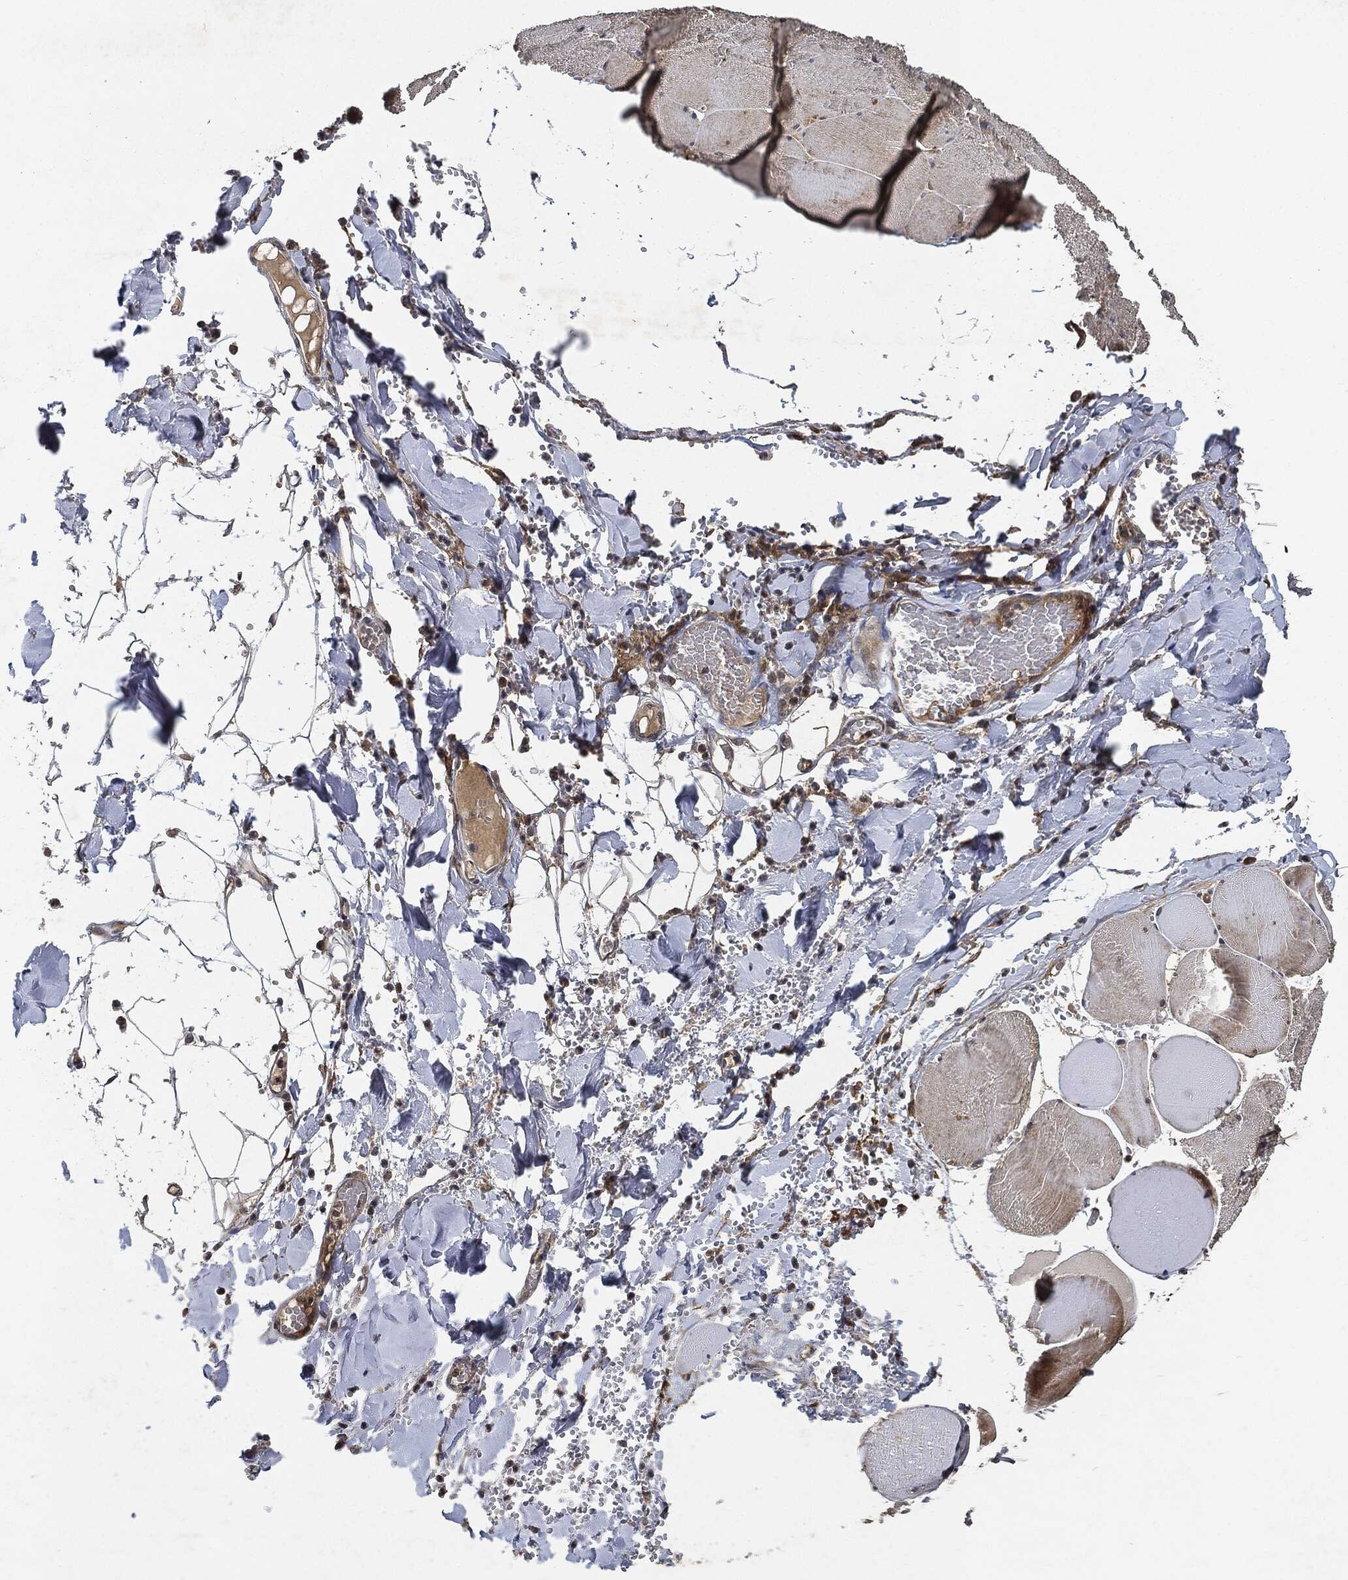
{"staining": {"intensity": "weak", "quantity": ">75%", "location": "cytoplasmic/membranous"}, "tissue": "skeletal muscle", "cell_type": "Myocytes", "image_type": "normal", "snomed": [{"axis": "morphology", "description": "Normal tissue, NOS"}, {"axis": "morphology", "description": "Malignant melanoma, Metastatic site"}, {"axis": "topography", "description": "Skeletal muscle"}], "caption": "Human skeletal muscle stained with a brown dye reveals weak cytoplasmic/membranous positive staining in approximately >75% of myocytes.", "gene": "MLST8", "patient": {"sex": "male", "age": 50}}